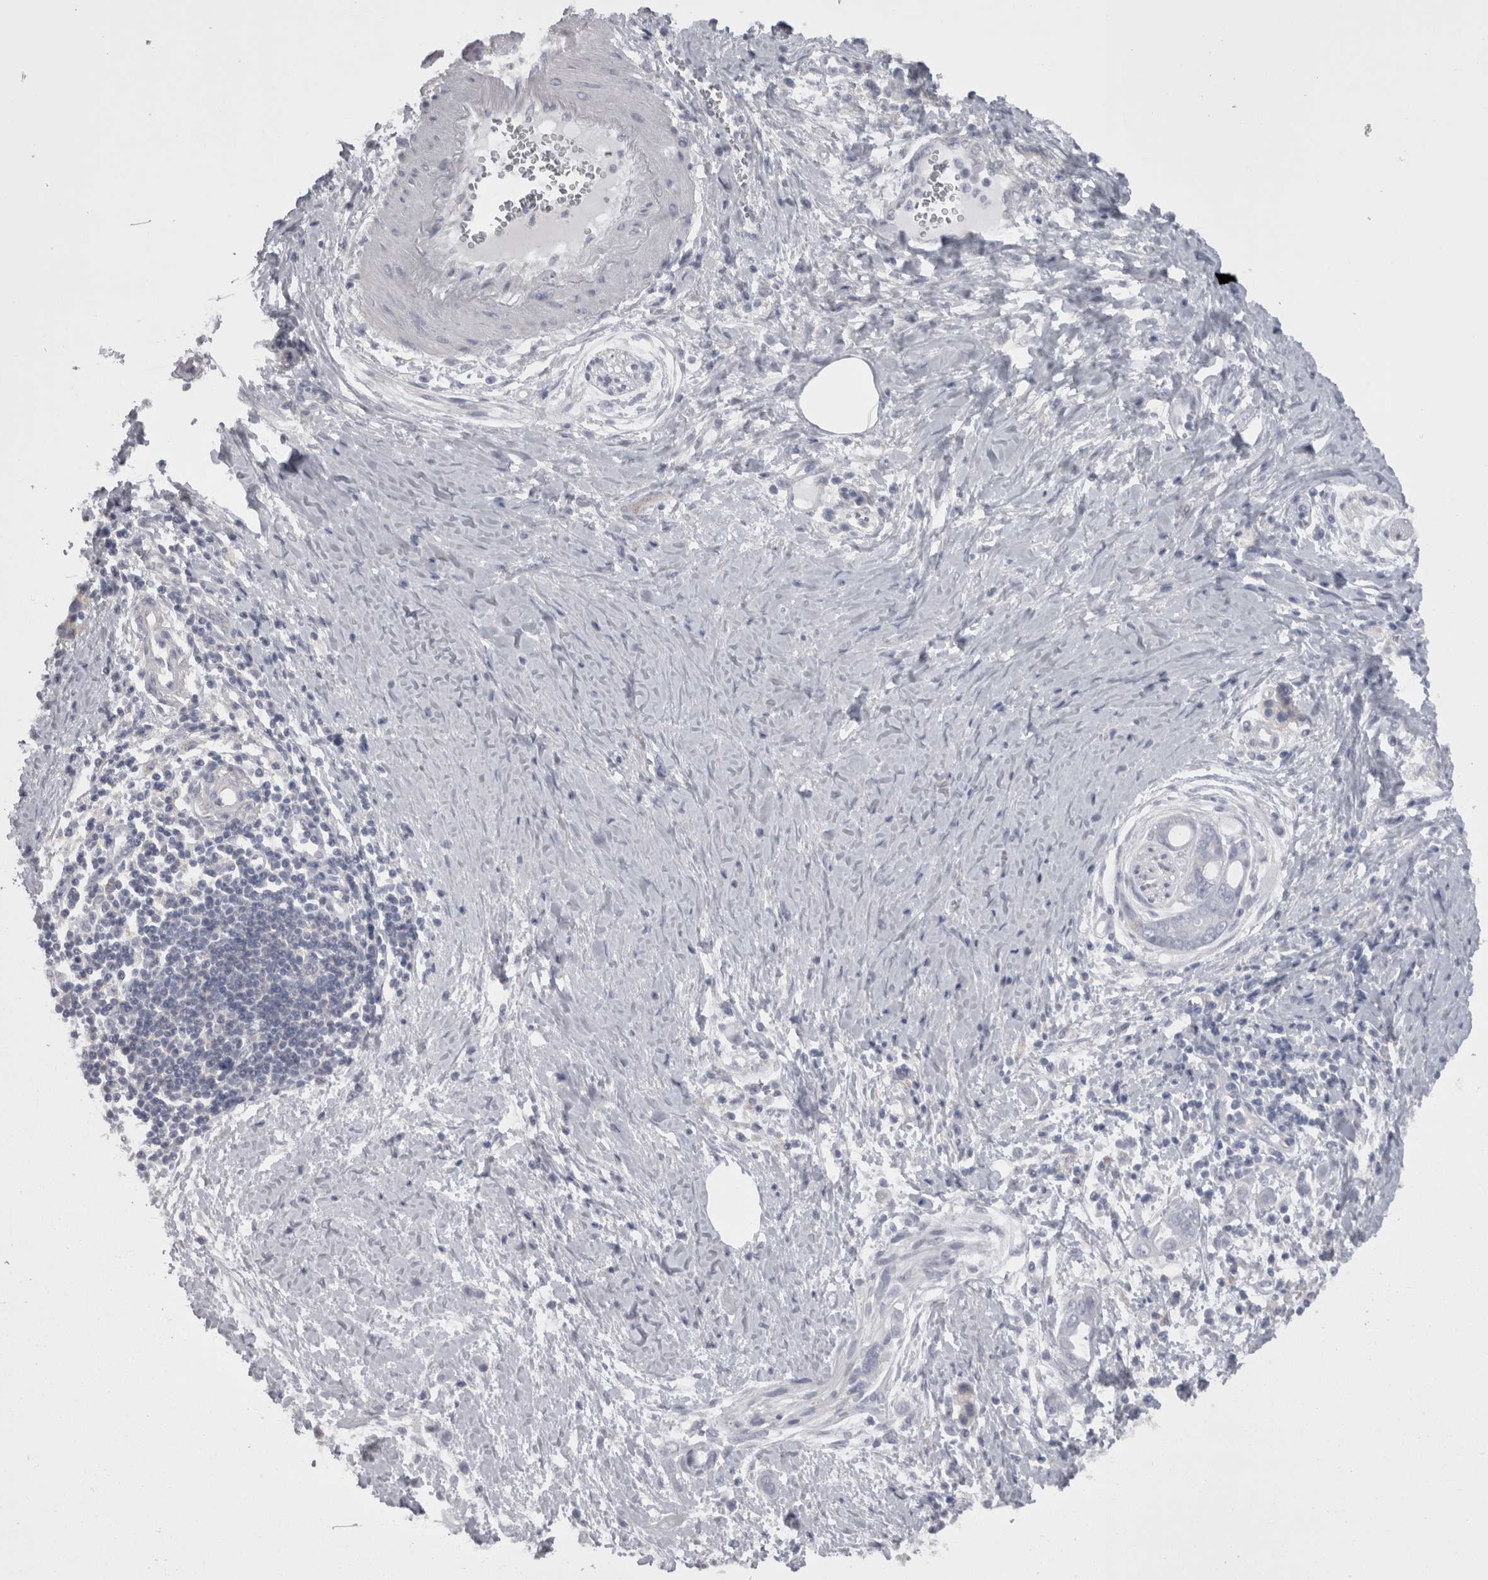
{"staining": {"intensity": "negative", "quantity": "none", "location": "none"}, "tissue": "pancreatic cancer", "cell_type": "Tumor cells", "image_type": "cancer", "snomed": [{"axis": "morphology", "description": "Adenocarcinoma, NOS"}, {"axis": "topography", "description": "Pancreas"}], "caption": "Immunohistochemical staining of pancreatic adenocarcinoma reveals no significant staining in tumor cells.", "gene": "CAMK2D", "patient": {"sex": "male", "age": 59}}